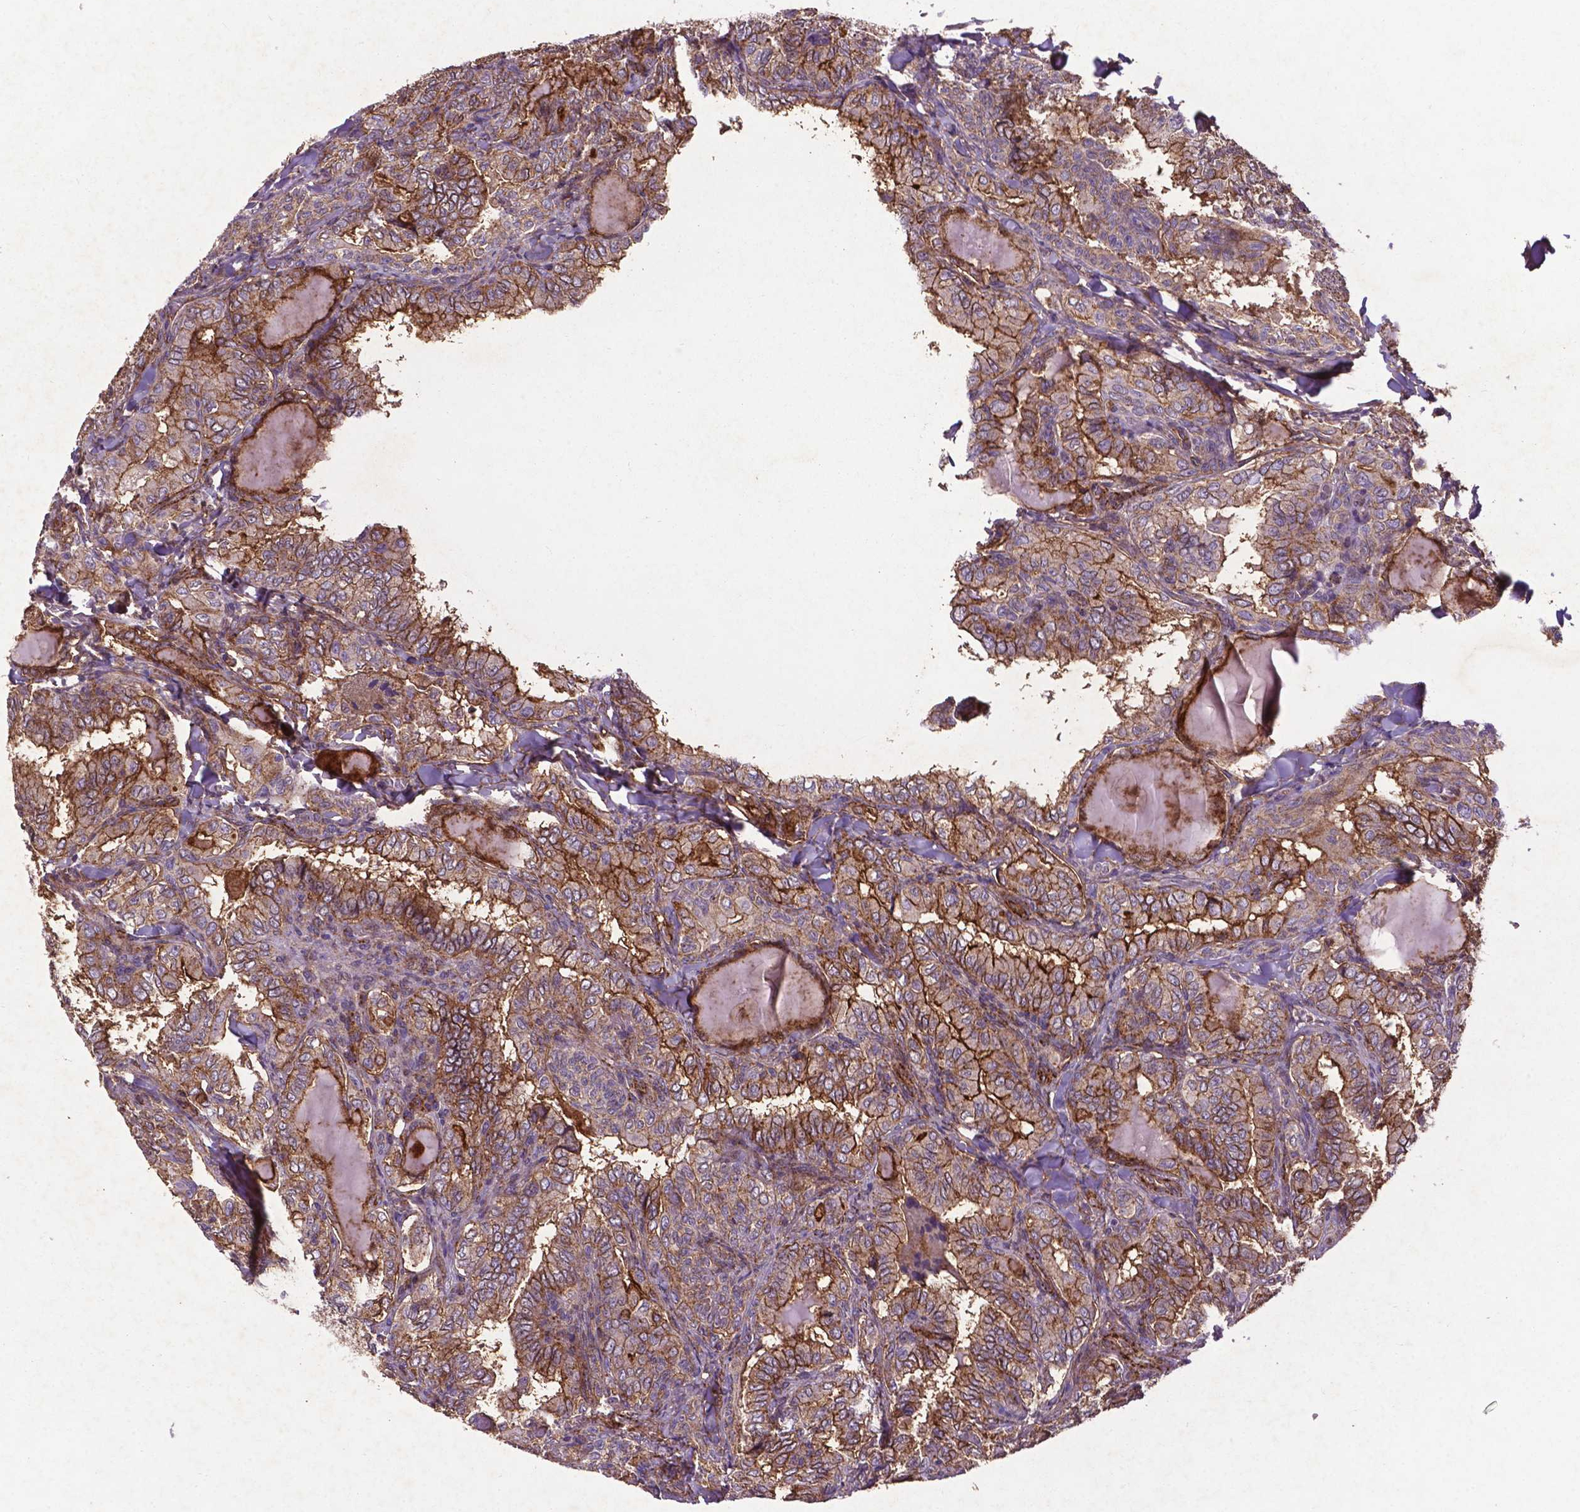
{"staining": {"intensity": "moderate", "quantity": "25%-75%", "location": "cytoplasmic/membranous"}, "tissue": "thyroid cancer", "cell_type": "Tumor cells", "image_type": "cancer", "snomed": [{"axis": "morphology", "description": "Papillary adenocarcinoma, NOS"}, {"axis": "topography", "description": "Thyroid gland"}], "caption": "Moderate cytoplasmic/membranous positivity is seen in about 25%-75% of tumor cells in thyroid cancer.", "gene": "RRAS", "patient": {"sex": "female", "age": 75}}